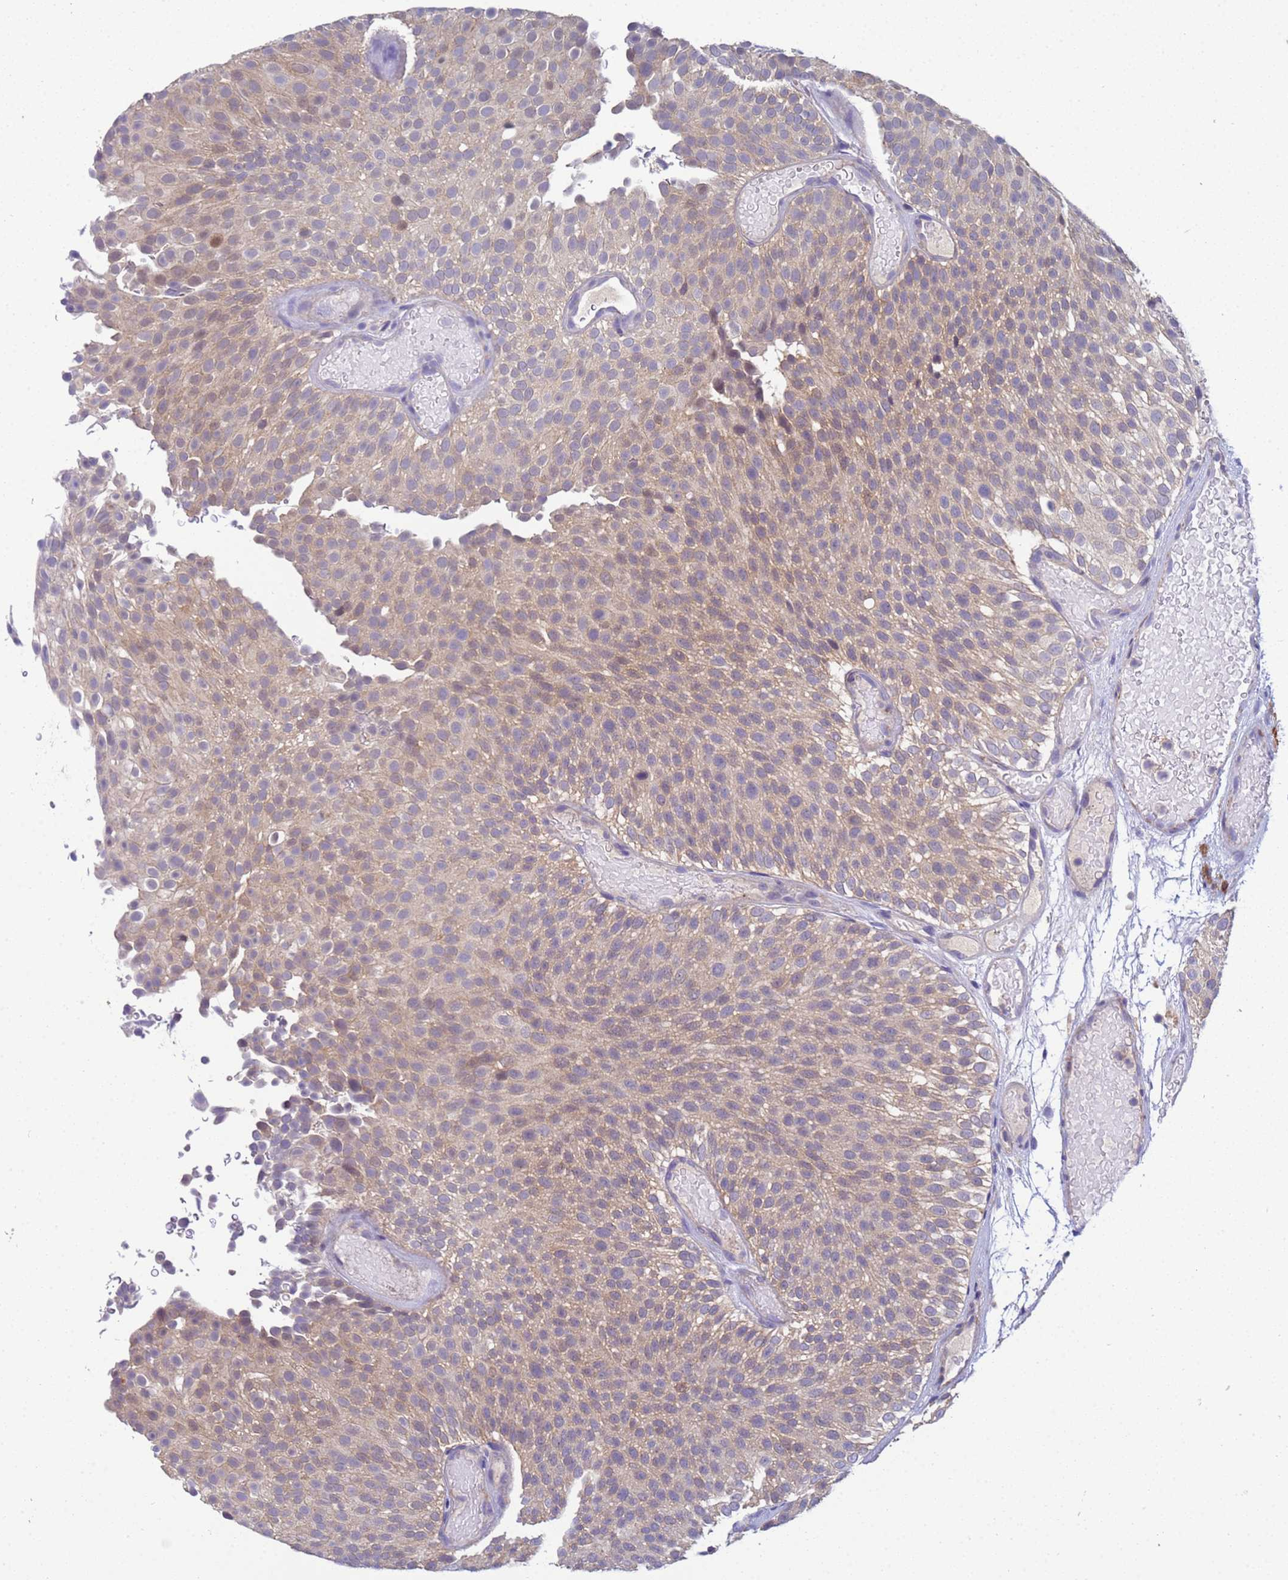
{"staining": {"intensity": "weak", "quantity": "25%-75%", "location": "cytoplasmic/membranous,nuclear"}, "tissue": "urothelial cancer", "cell_type": "Tumor cells", "image_type": "cancer", "snomed": [{"axis": "morphology", "description": "Urothelial carcinoma, Low grade"}, {"axis": "topography", "description": "Urinary bladder"}], "caption": "A photomicrograph of urothelial cancer stained for a protein exhibits weak cytoplasmic/membranous and nuclear brown staining in tumor cells. (Stains: DAB in brown, nuclei in blue, Microscopy: brightfield microscopy at high magnification).", "gene": "KLHL13", "patient": {"sex": "male", "age": 78}}